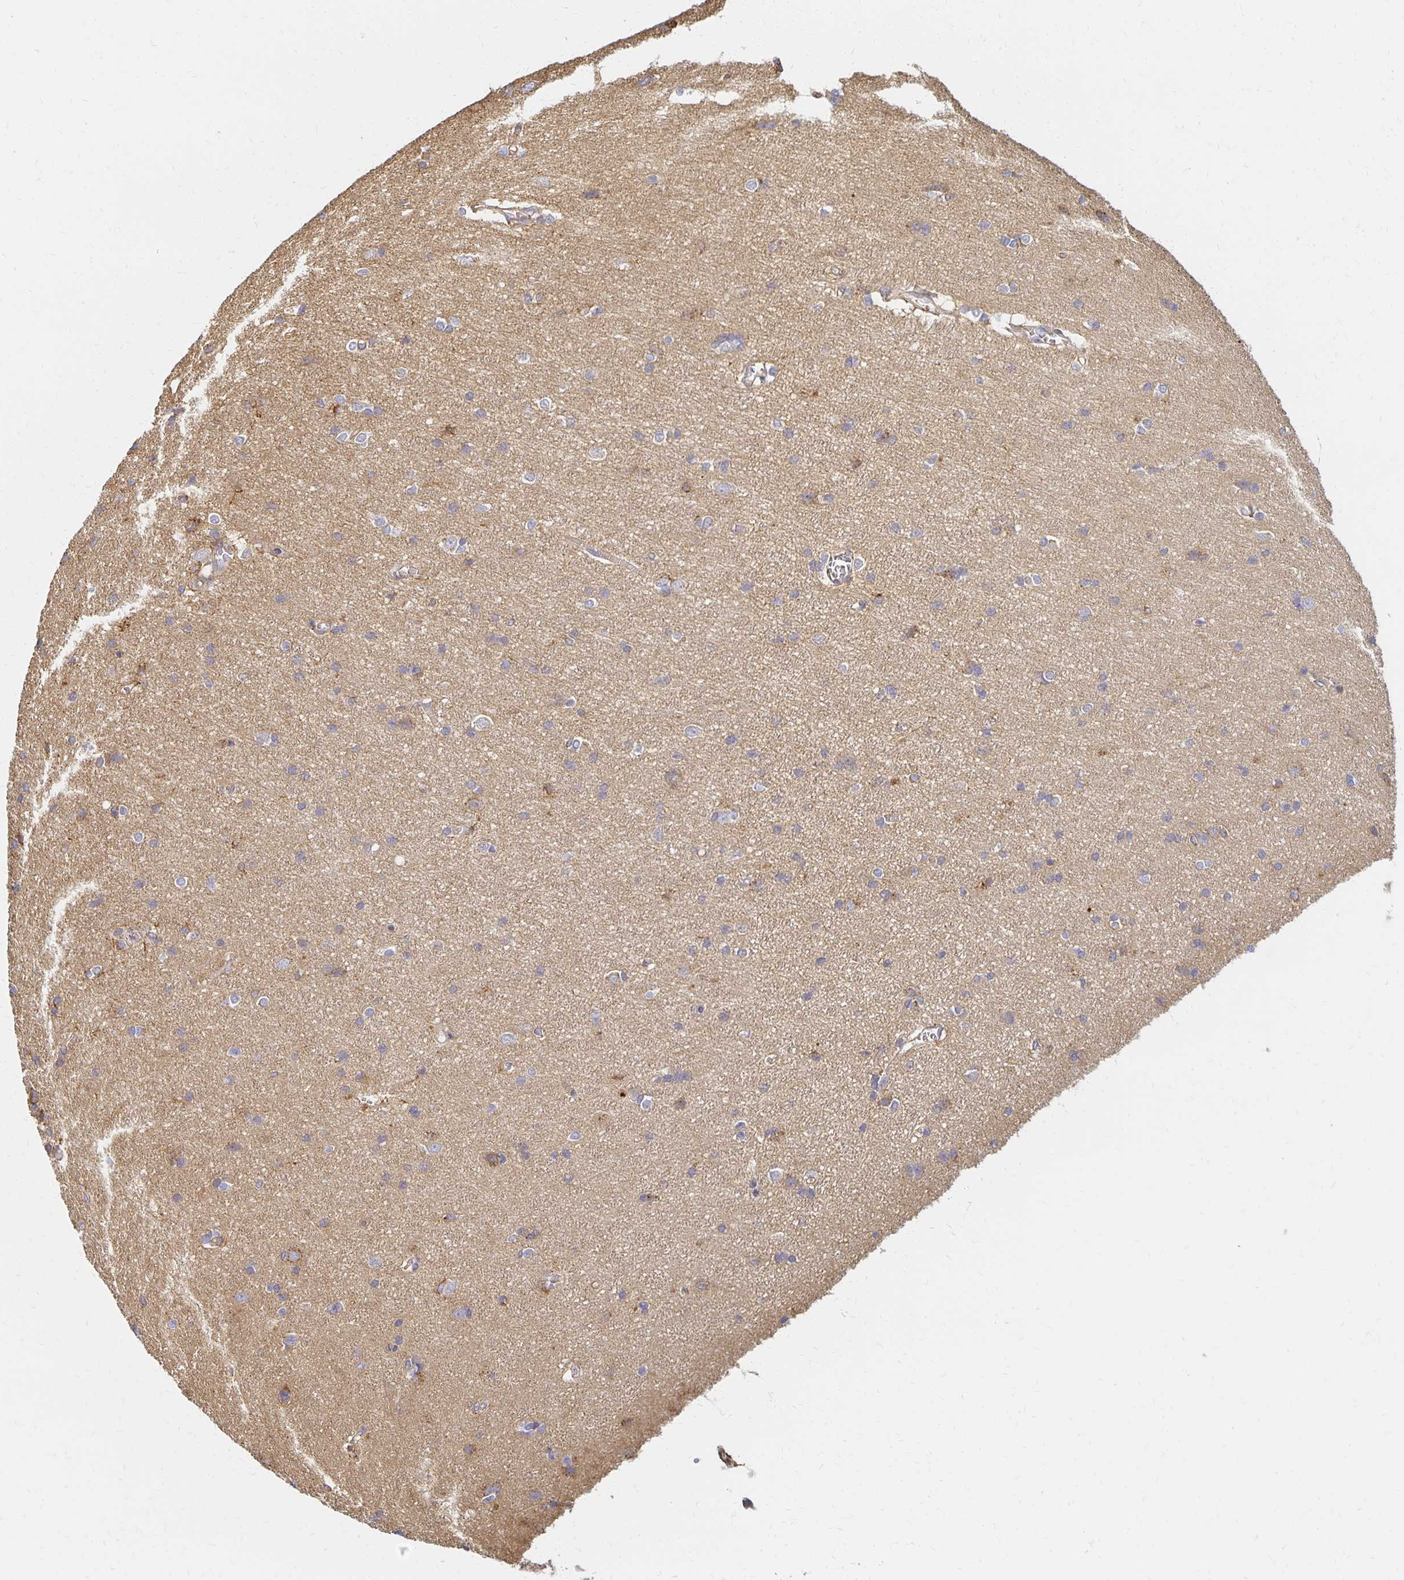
{"staining": {"intensity": "negative", "quantity": "none", "location": "none"}, "tissue": "cerebral cortex", "cell_type": "Endothelial cells", "image_type": "normal", "snomed": [{"axis": "morphology", "description": "Normal tissue, NOS"}, {"axis": "topography", "description": "Cerebral cortex"}], "caption": "Cerebral cortex stained for a protein using immunohistochemistry (IHC) exhibits no expression endothelial cells.", "gene": "SORL1", "patient": {"sex": "male", "age": 37}}